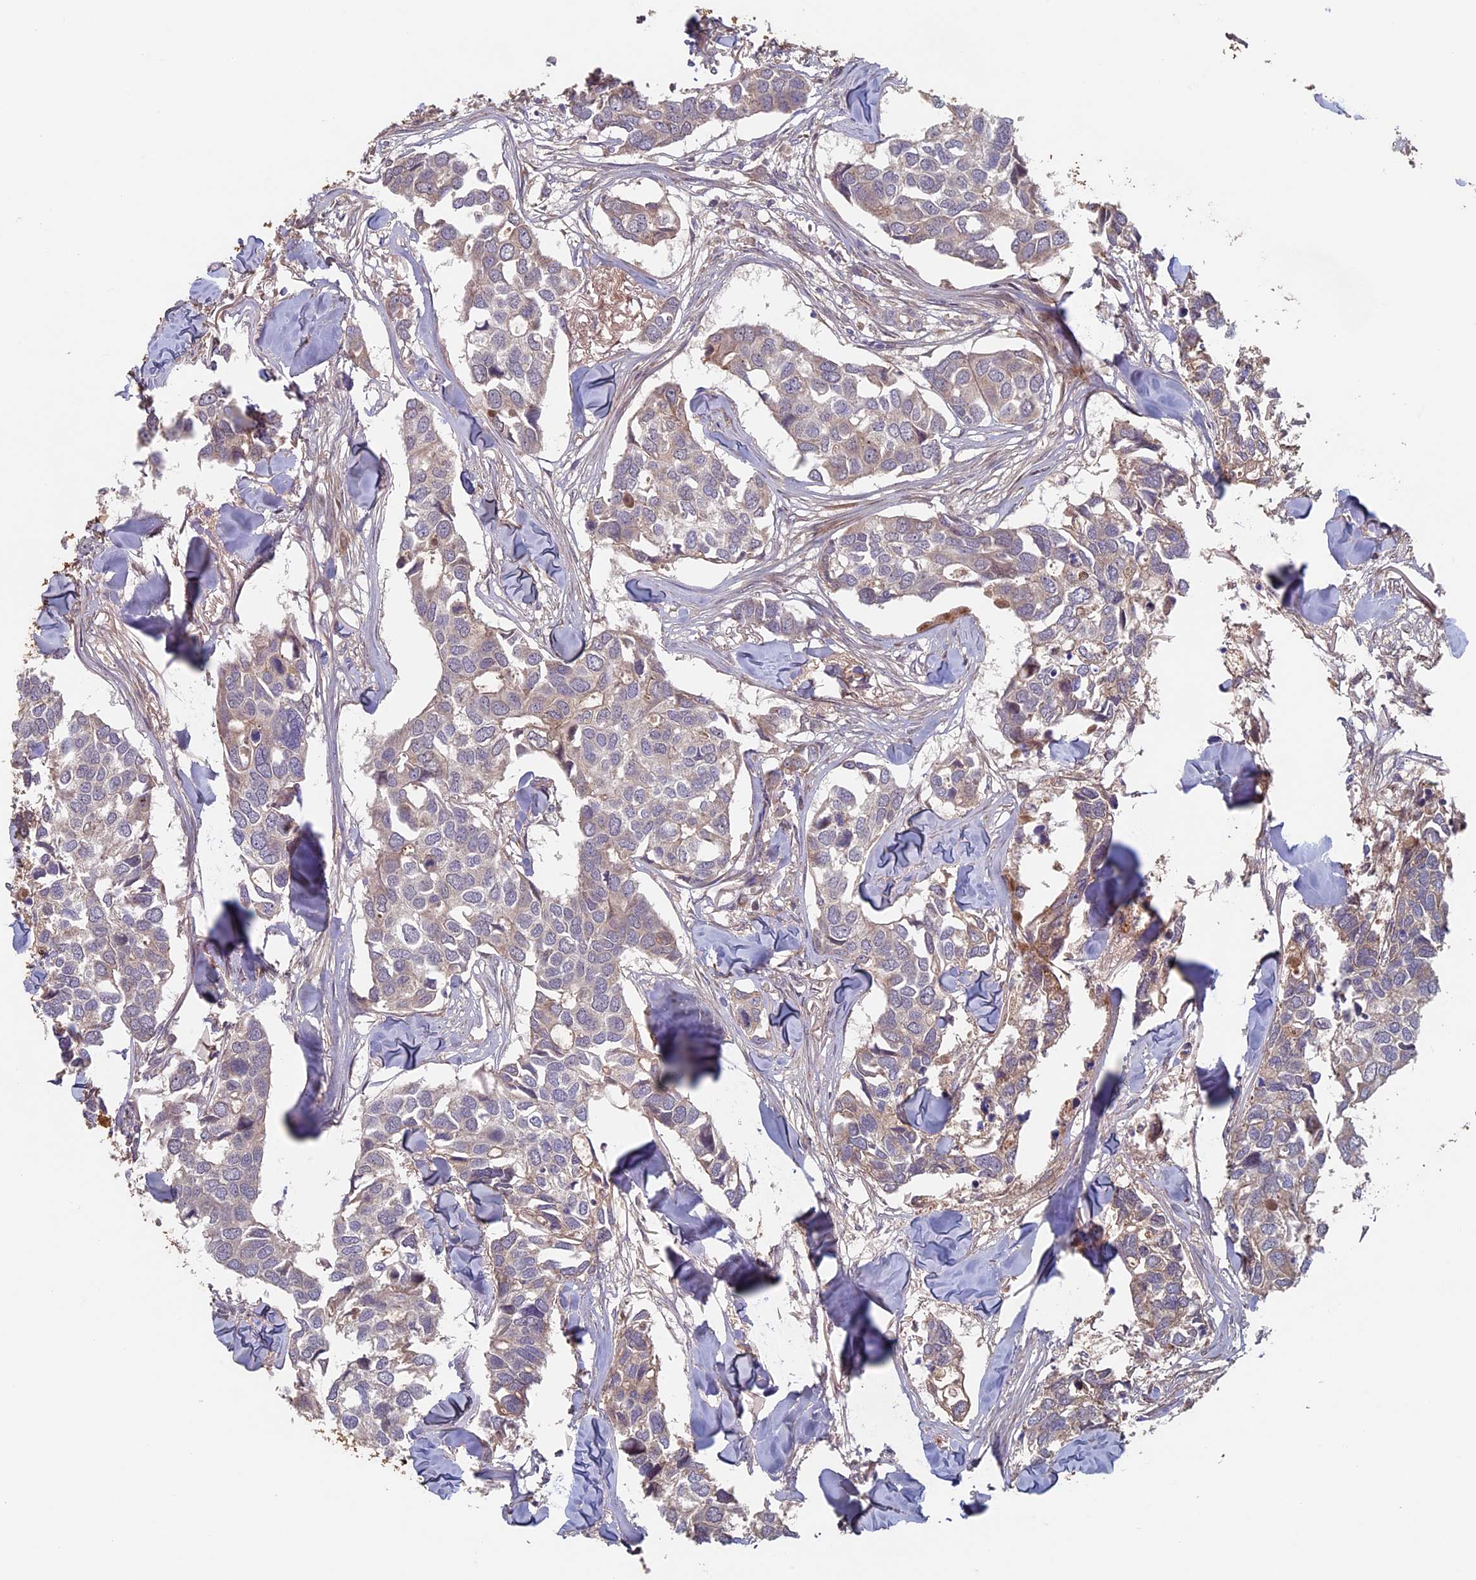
{"staining": {"intensity": "weak", "quantity": "<25%", "location": "cytoplasmic/membranous"}, "tissue": "breast cancer", "cell_type": "Tumor cells", "image_type": "cancer", "snomed": [{"axis": "morphology", "description": "Duct carcinoma"}, {"axis": "topography", "description": "Breast"}], "caption": "Immunohistochemical staining of breast cancer reveals no significant positivity in tumor cells.", "gene": "RCCD1", "patient": {"sex": "female", "age": 83}}